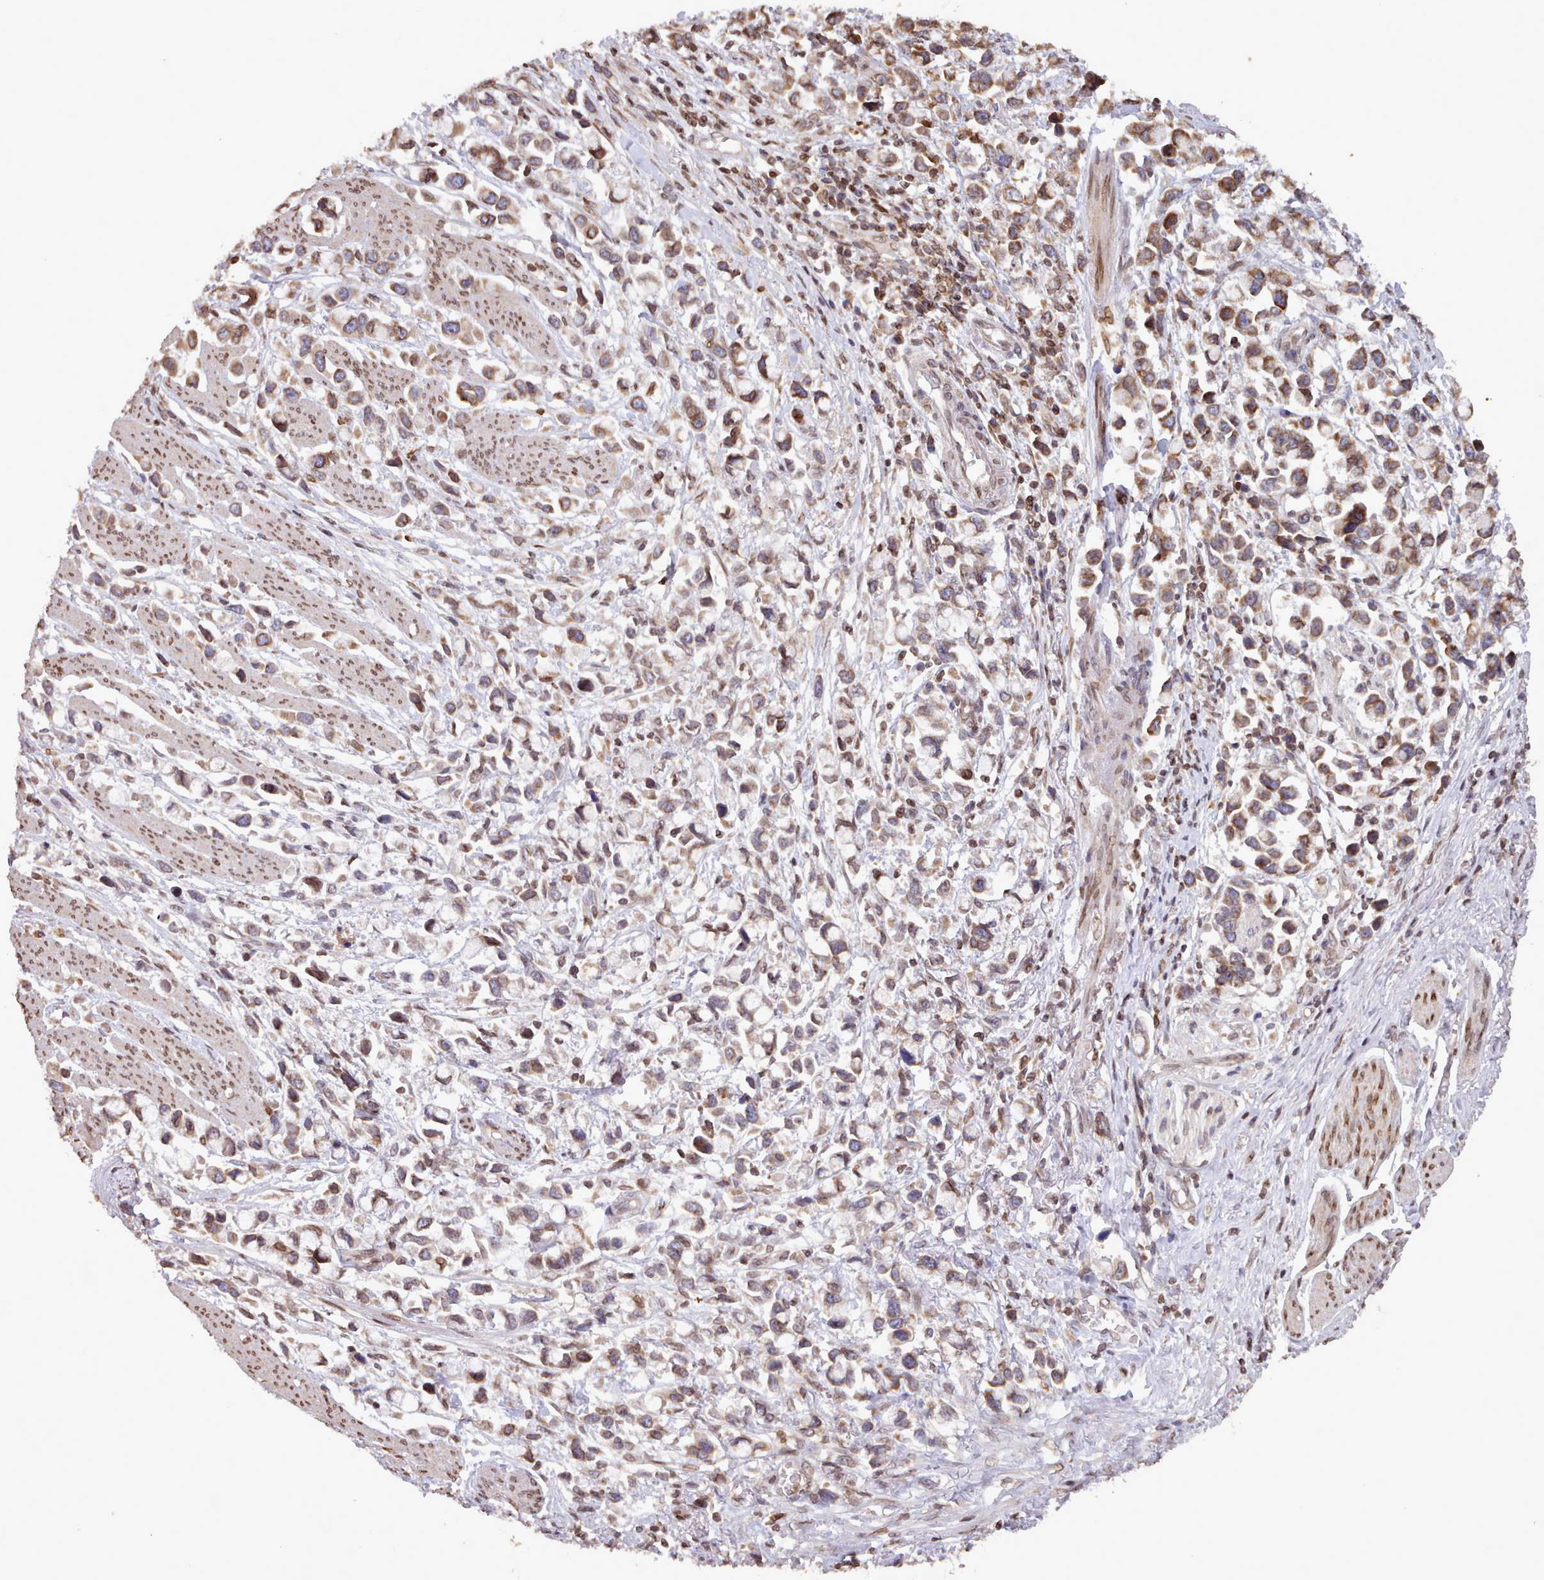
{"staining": {"intensity": "moderate", "quantity": ">75%", "location": "cytoplasmic/membranous"}, "tissue": "stomach cancer", "cell_type": "Tumor cells", "image_type": "cancer", "snomed": [{"axis": "morphology", "description": "Adenocarcinoma, NOS"}, {"axis": "topography", "description": "Stomach"}], "caption": "Tumor cells exhibit moderate cytoplasmic/membranous staining in approximately >75% of cells in stomach cancer (adenocarcinoma).", "gene": "TOR1AIP1", "patient": {"sex": "female", "age": 81}}